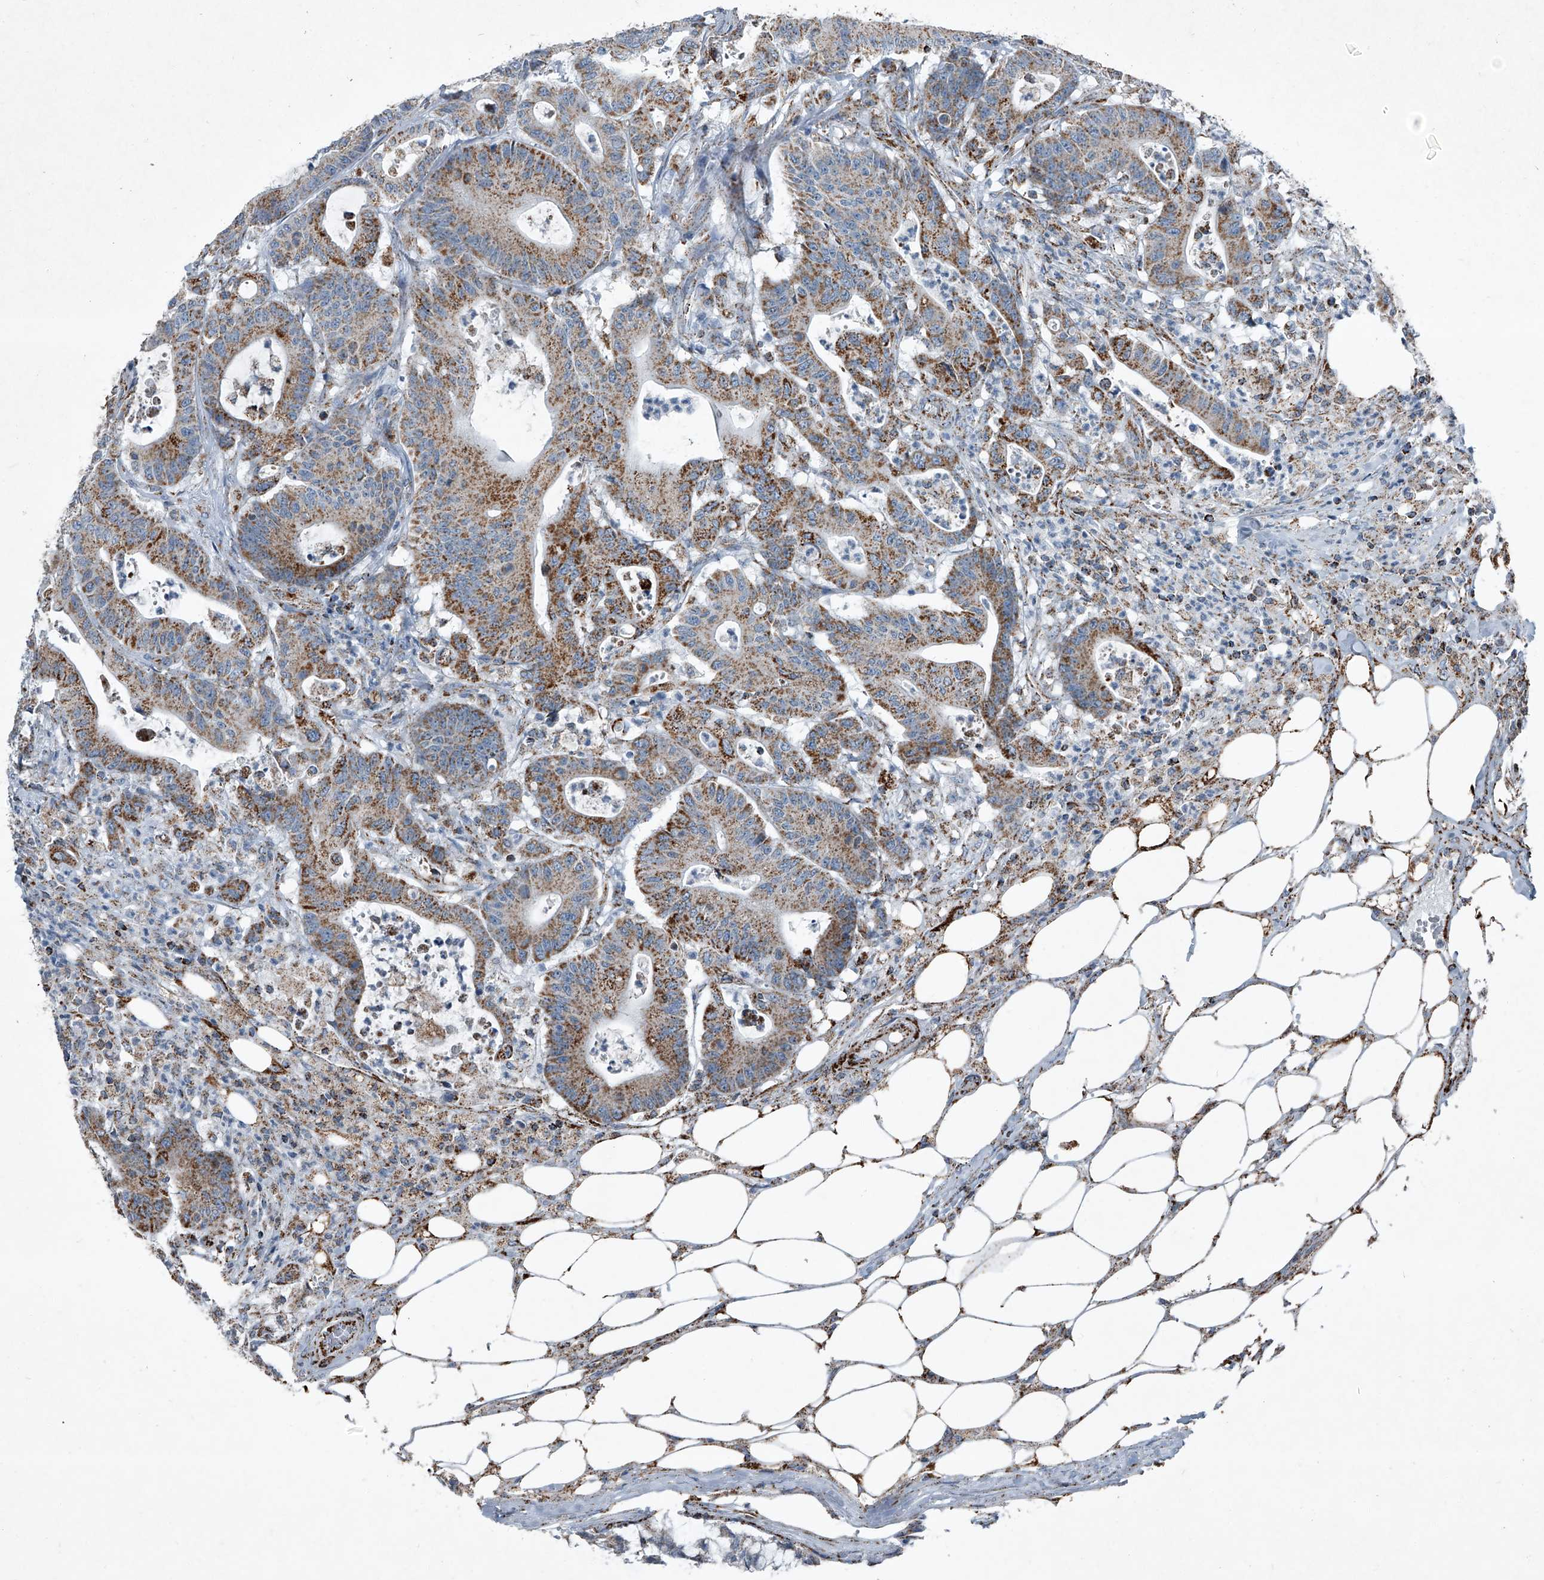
{"staining": {"intensity": "moderate", "quantity": ">75%", "location": "cytoplasmic/membranous"}, "tissue": "colorectal cancer", "cell_type": "Tumor cells", "image_type": "cancer", "snomed": [{"axis": "morphology", "description": "Adenocarcinoma, NOS"}, {"axis": "topography", "description": "Colon"}], "caption": "Immunohistochemistry (IHC) (DAB (3,3'-diaminobenzidine)) staining of human colorectal cancer exhibits moderate cytoplasmic/membranous protein positivity in about >75% of tumor cells.", "gene": "CHRNA7", "patient": {"sex": "female", "age": 84}}